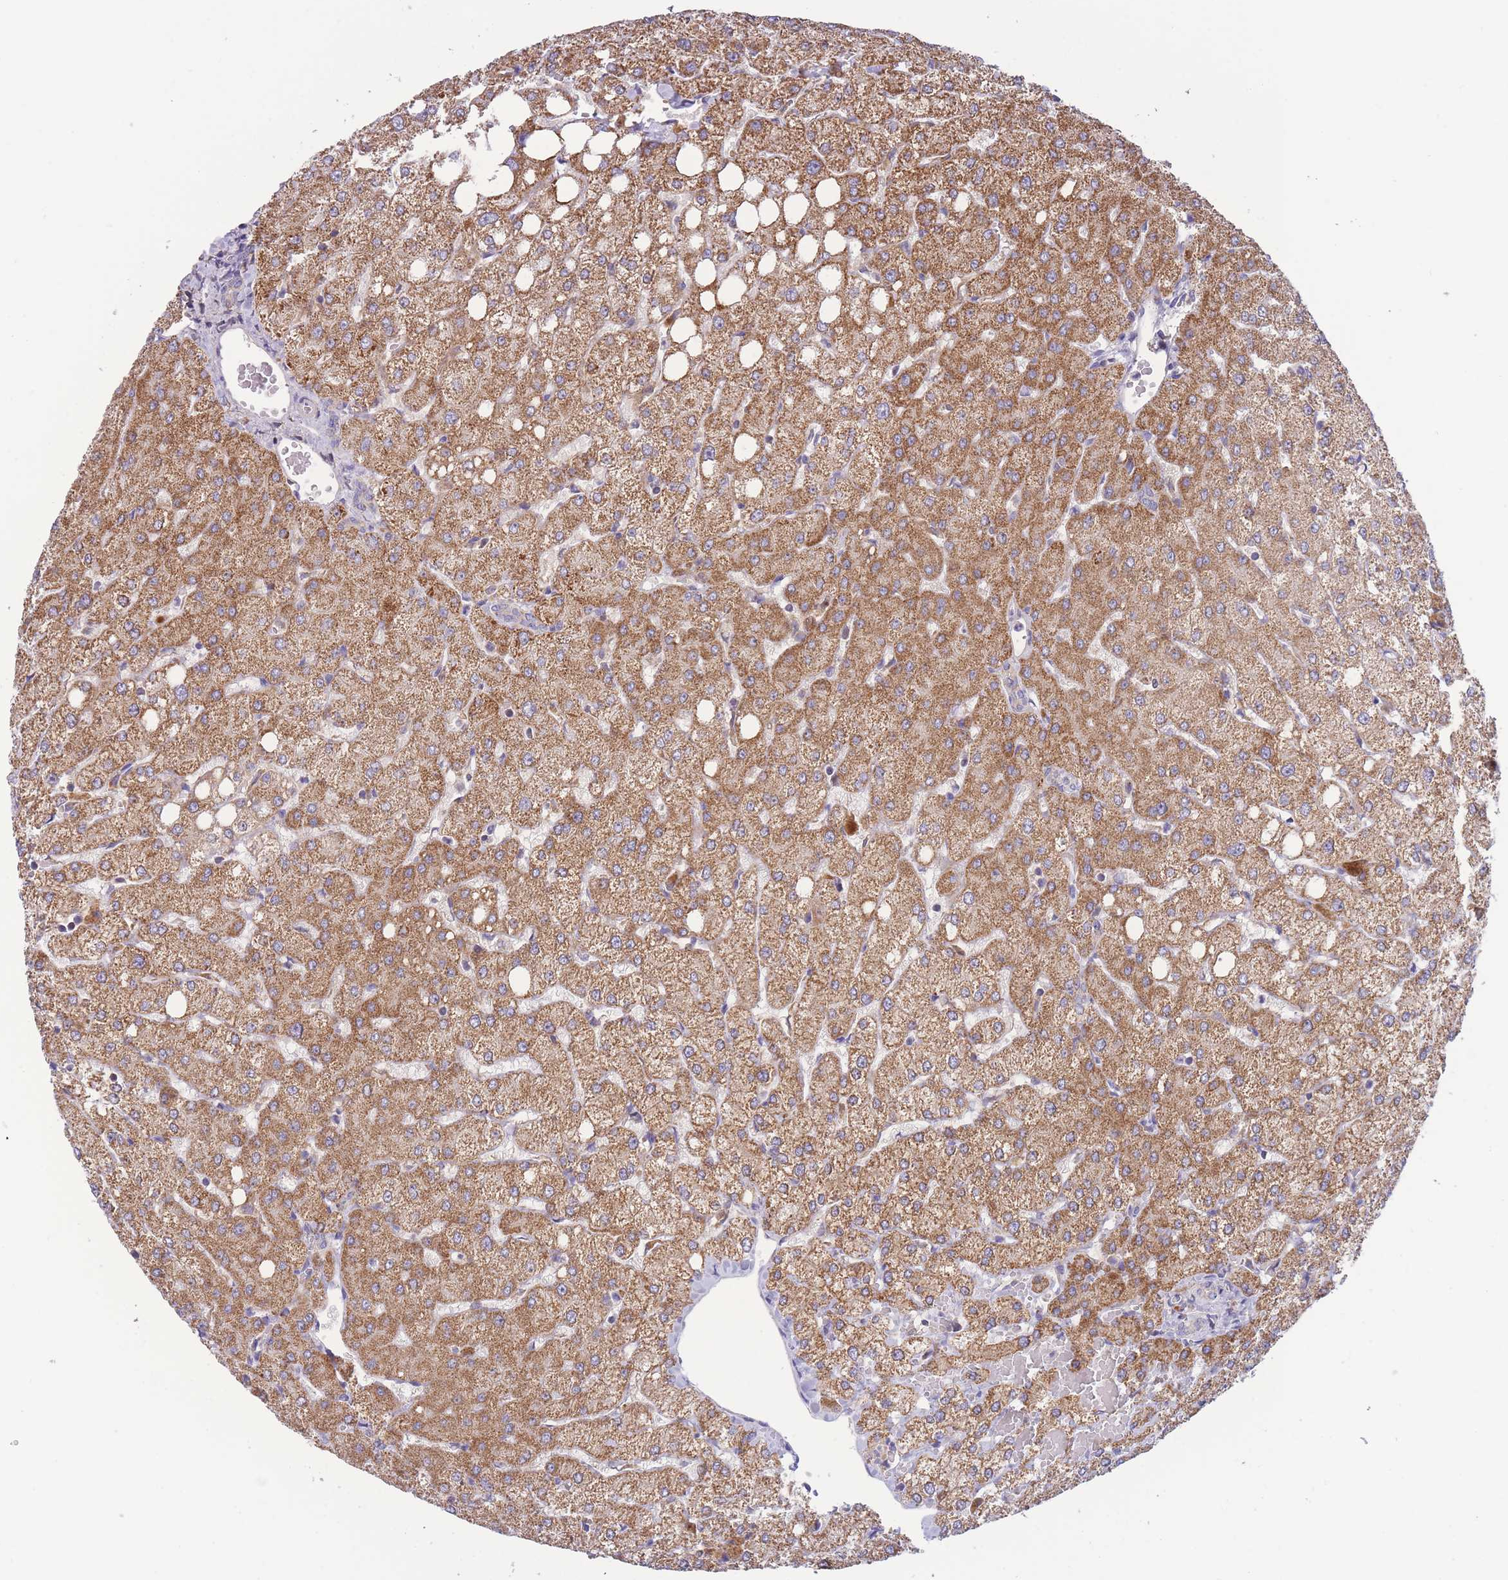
{"staining": {"intensity": "negative", "quantity": "none", "location": "none"}, "tissue": "liver", "cell_type": "Cholangiocytes", "image_type": "normal", "snomed": [{"axis": "morphology", "description": "Normal tissue, NOS"}, {"axis": "topography", "description": "Liver"}], "caption": "There is no significant staining in cholangiocytes of liver.", "gene": "SLC25A42", "patient": {"sex": "female", "age": 54}}